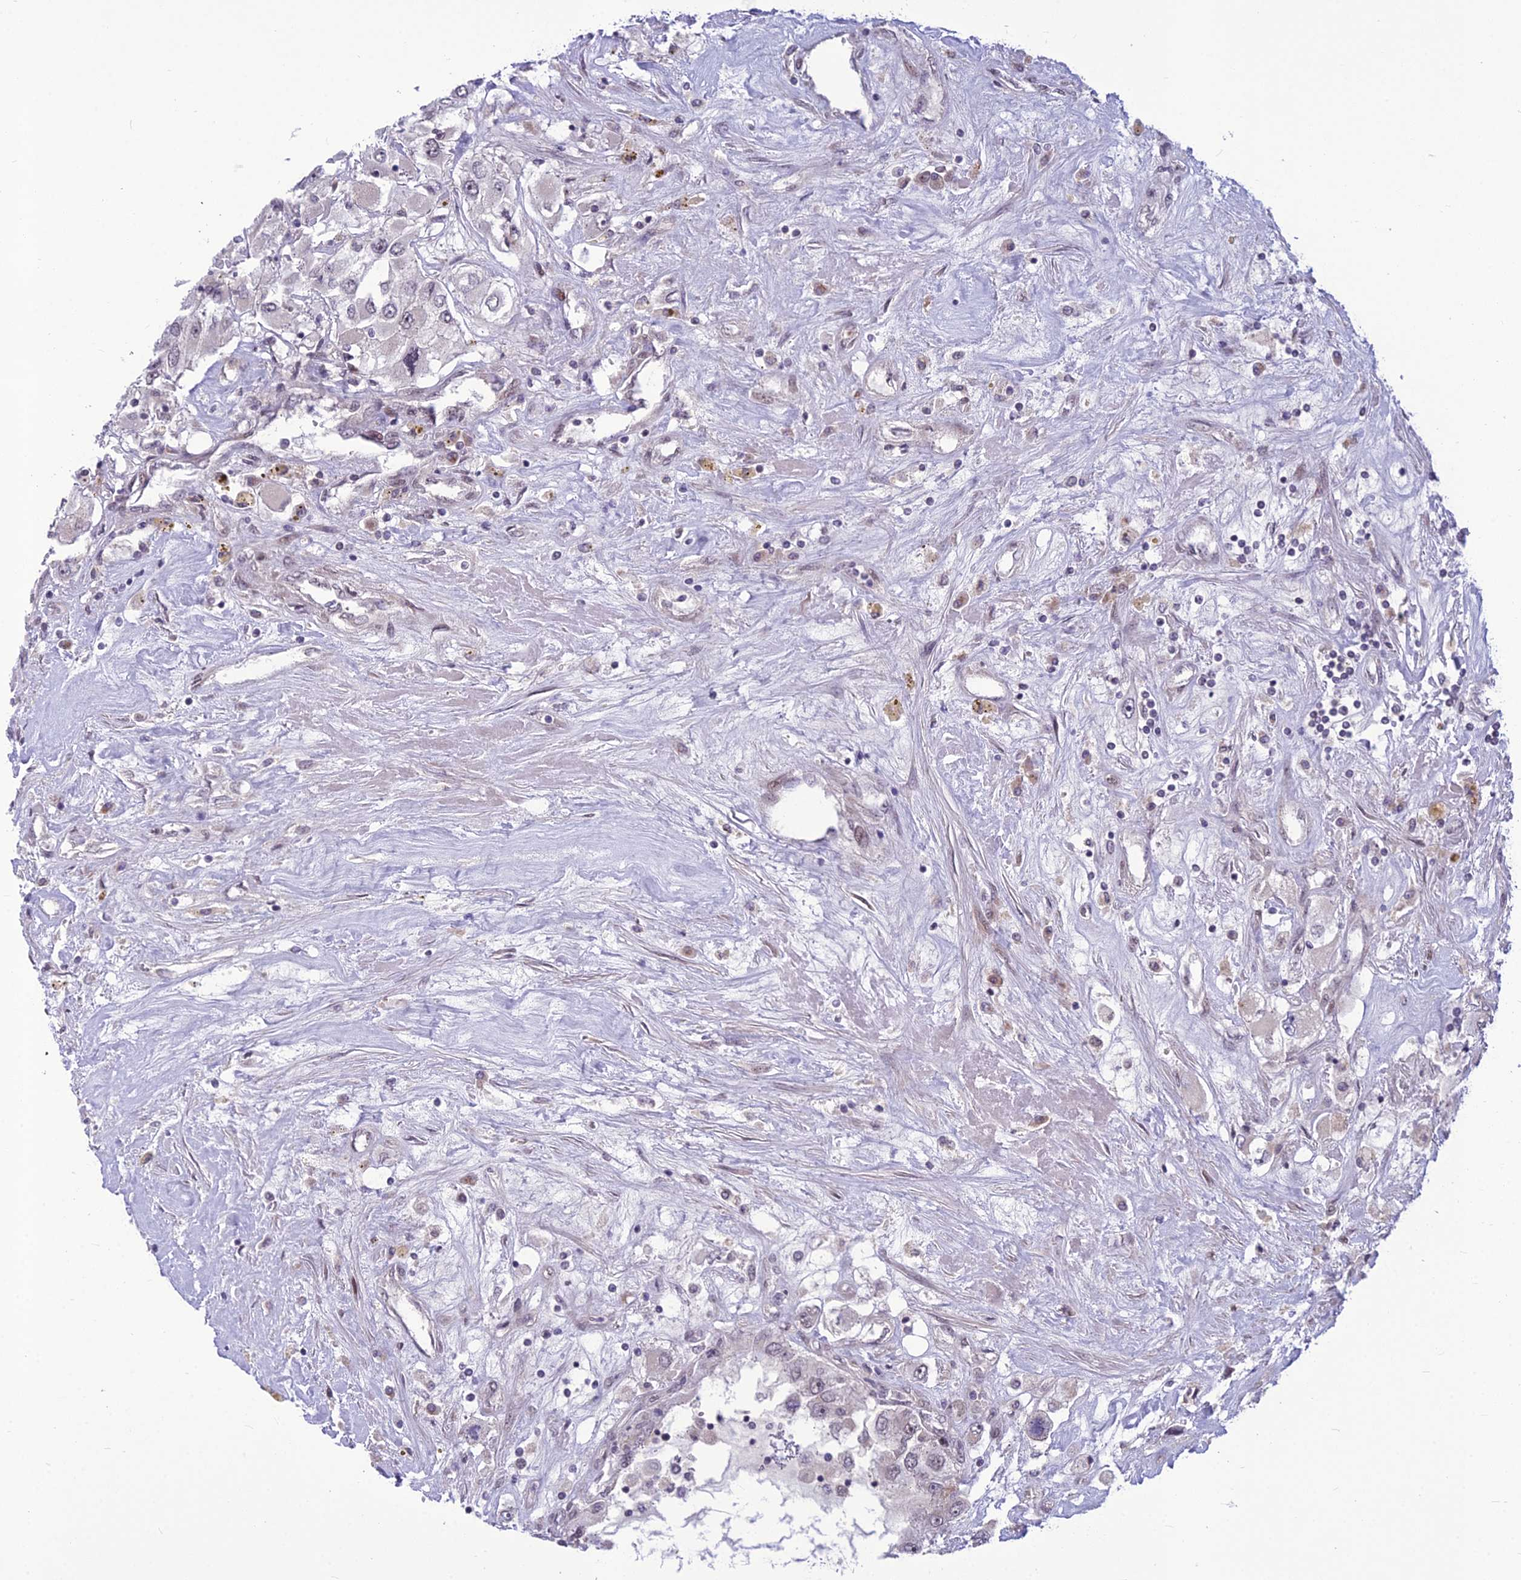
{"staining": {"intensity": "negative", "quantity": "none", "location": "none"}, "tissue": "renal cancer", "cell_type": "Tumor cells", "image_type": "cancer", "snomed": [{"axis": "morphology", "description": "Adenocarcinoma, NOS"}, {"axis": "topography", "description": "Kidney"}], "caption": "High magnification brightfield microscopy of renal cancer stained with DAB (brown) and counterstained with hematoxylin (blue): tumor cells show no significant expression. (Immunohistochemistry (ihc), brightfield microscopy, high magnification).", "gene": "FBRS", "patient": {"sex": "female", "age": 52}}